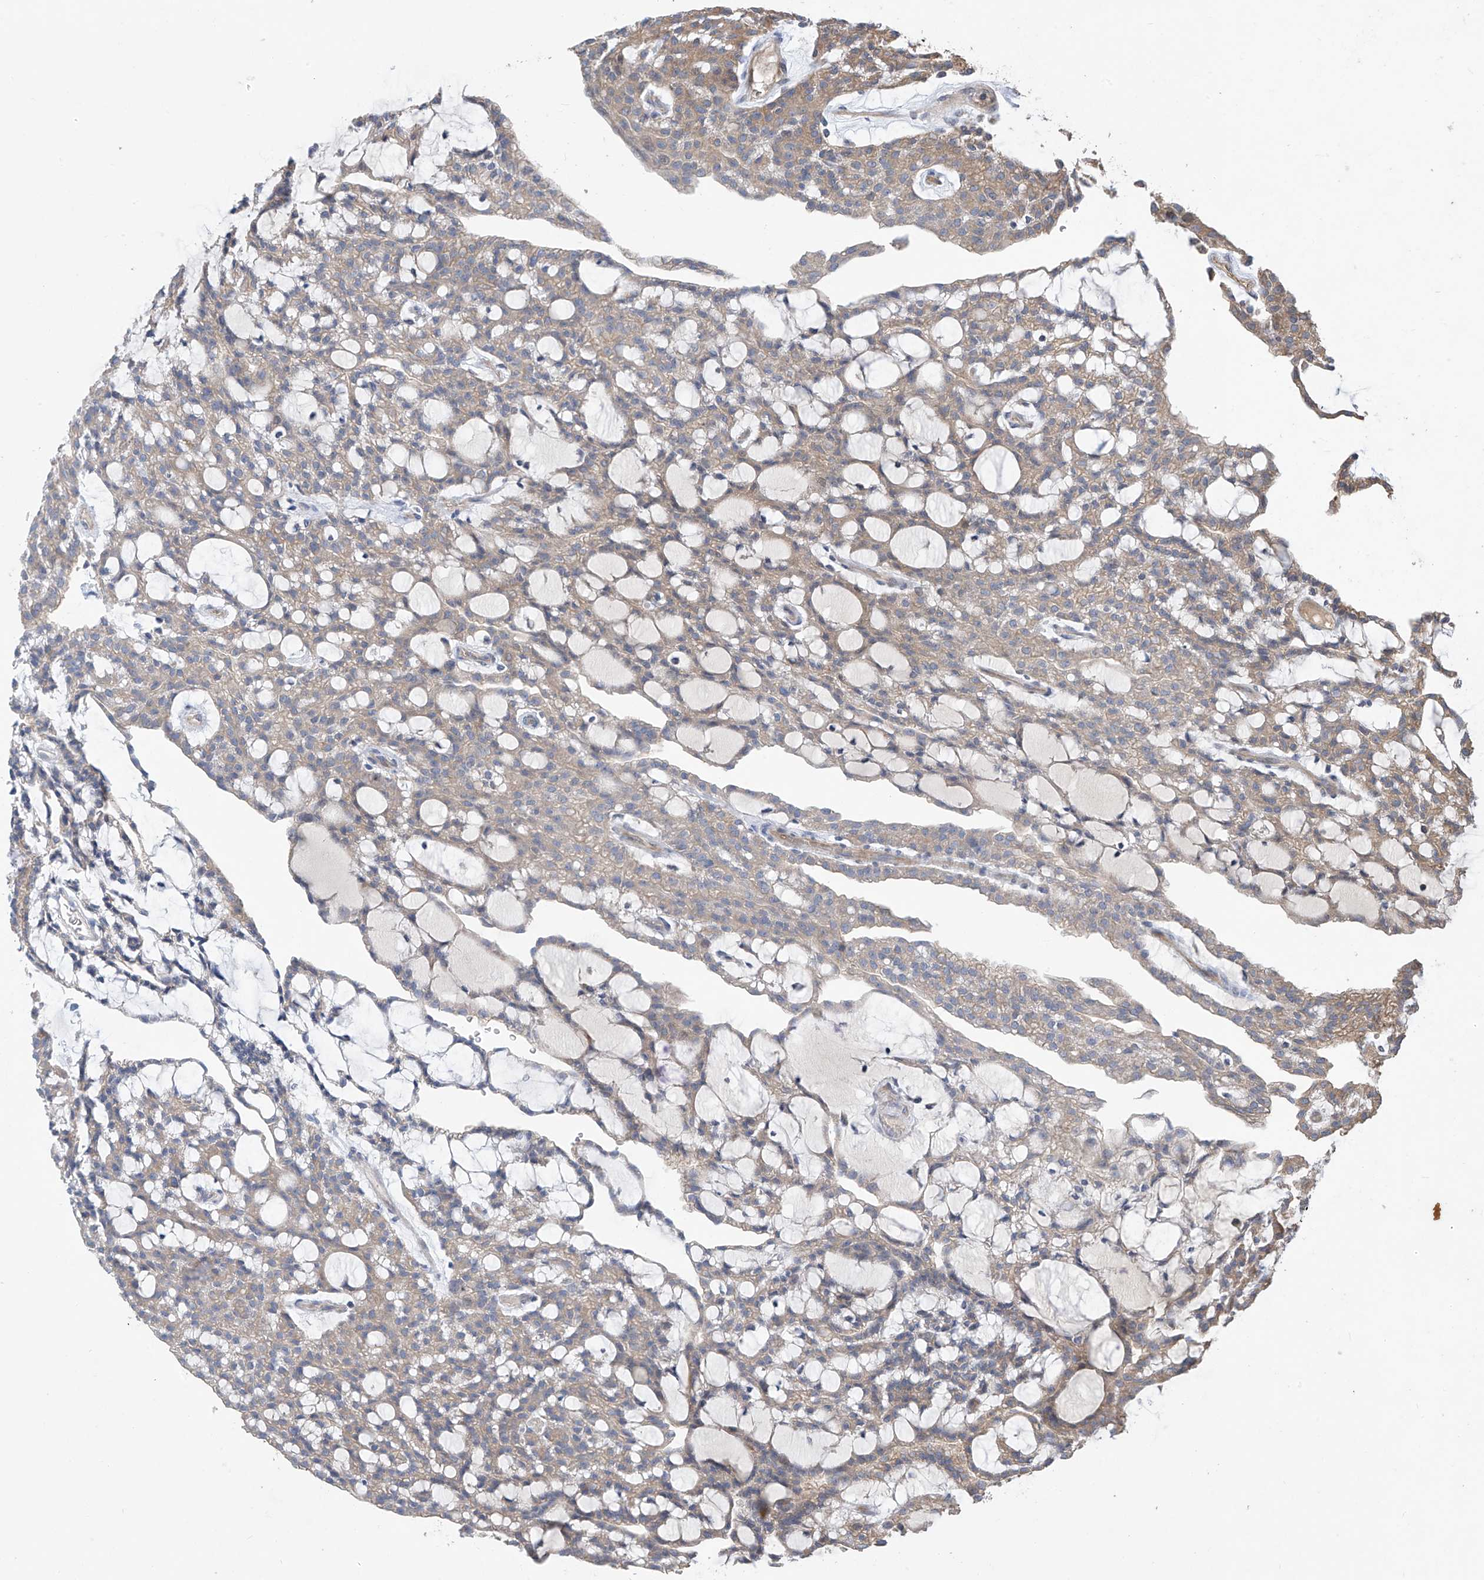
{"staining": {"intensity": "weak", "quantity": "25%-75%", "location": "cytoplasmic/membranous"}, "tissue": "renal cancer", "cell_type": "Tumor cells", "image_type": "cancer", "snomed": [{"axis": "morphology", "description": "Adenocarcinoma, NOS"}, {"axis": "topography", "description": "Kidney"}], "caption": "Immunohistochemical staining of renal cancer (adenocarcinoma) shows weak cytoplasmic/membranous protein expression in about 25%-75% of tumor cells.", "gene": "PHACTR4", "patient": {"sex": "male", "age": 63}}